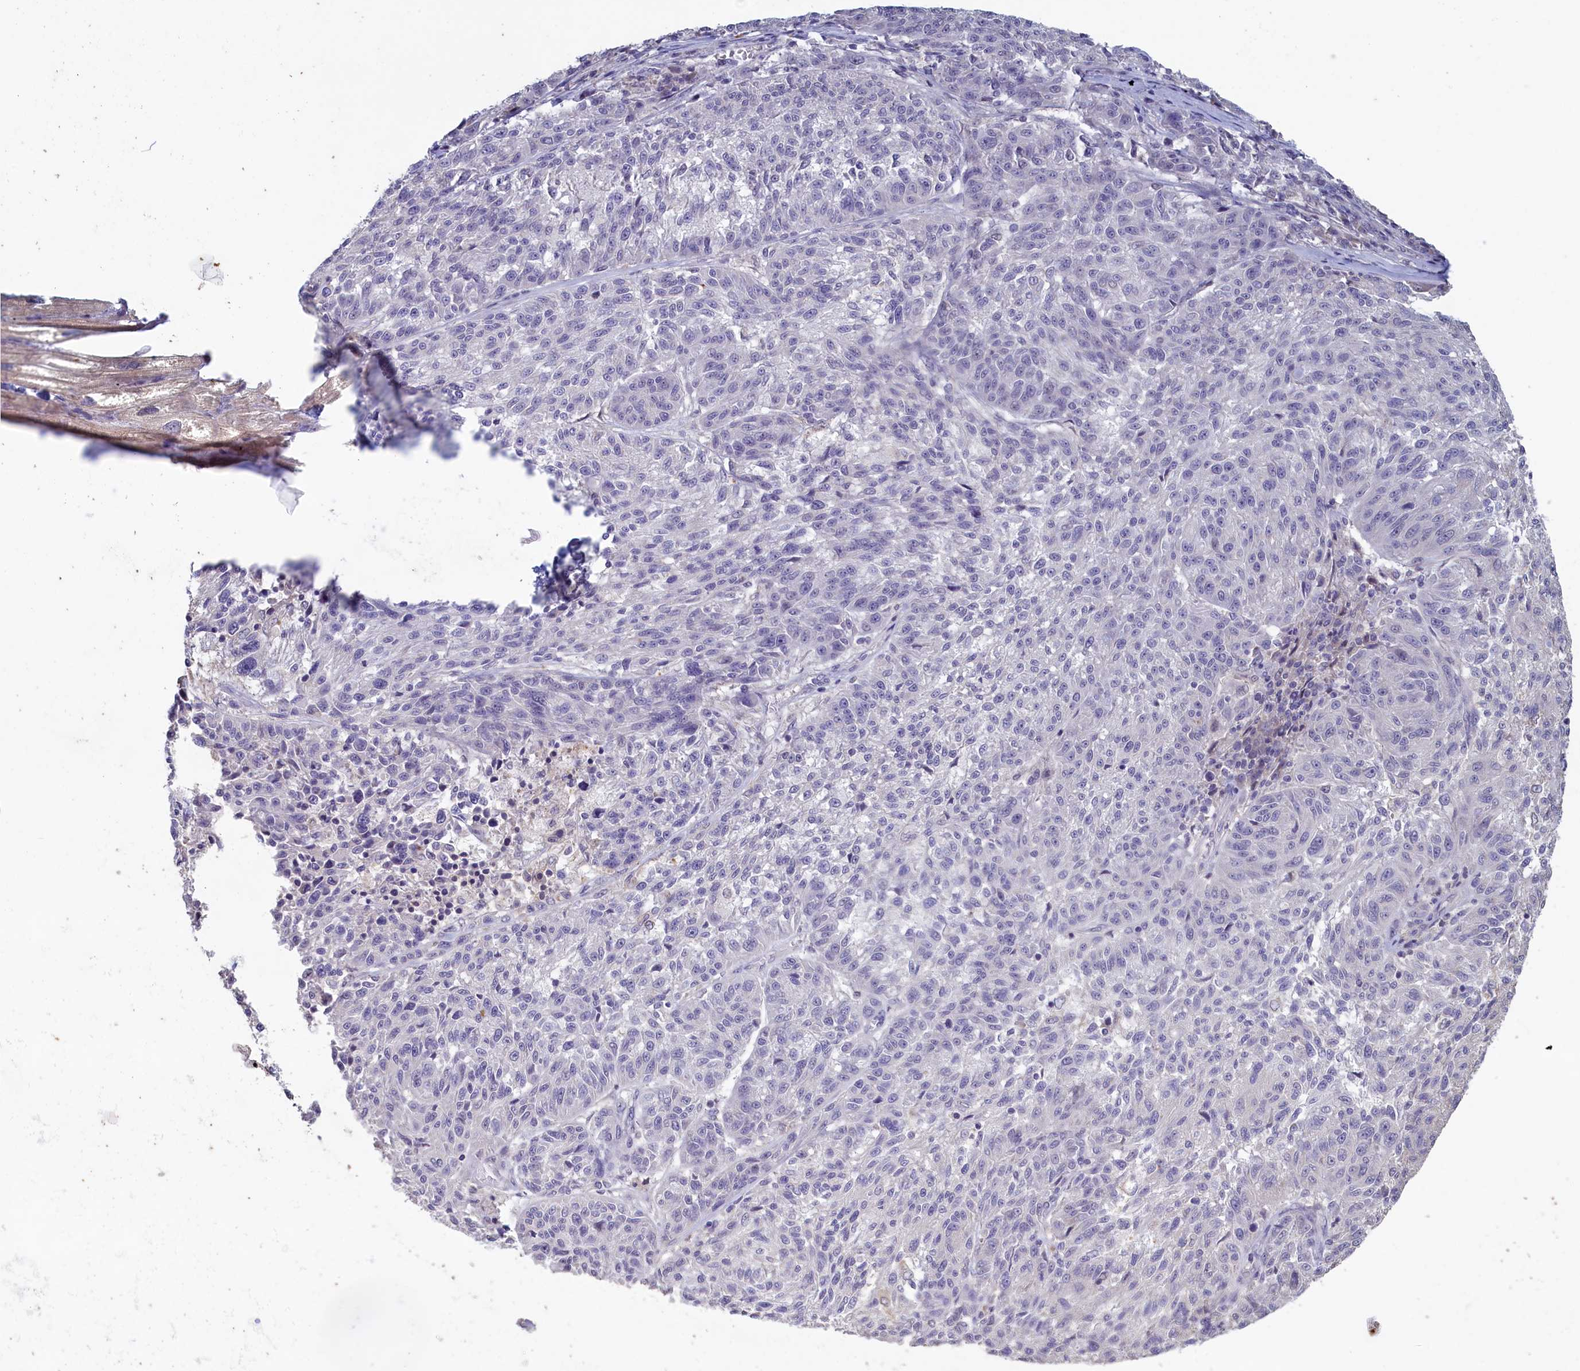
{"staining": {"intensity": "negative", "quantity": "none", "location": "none"}, "tissue": "melanoma", "cell_type": "Tumor cells", "image_type": "cancer", "snomed": [{"axis": "morphology", "description": "Malignant melanoma, NOS"}, {"axis": "topography", "description": "Skin"}], "caption": "Melanoma was stained to show a protein in brown. There is no significant positivity in tumor cells. Nuclei are stained in blue.", "gene": "ATF7IP2", "patient": {"sex": "male", "age": 53}}